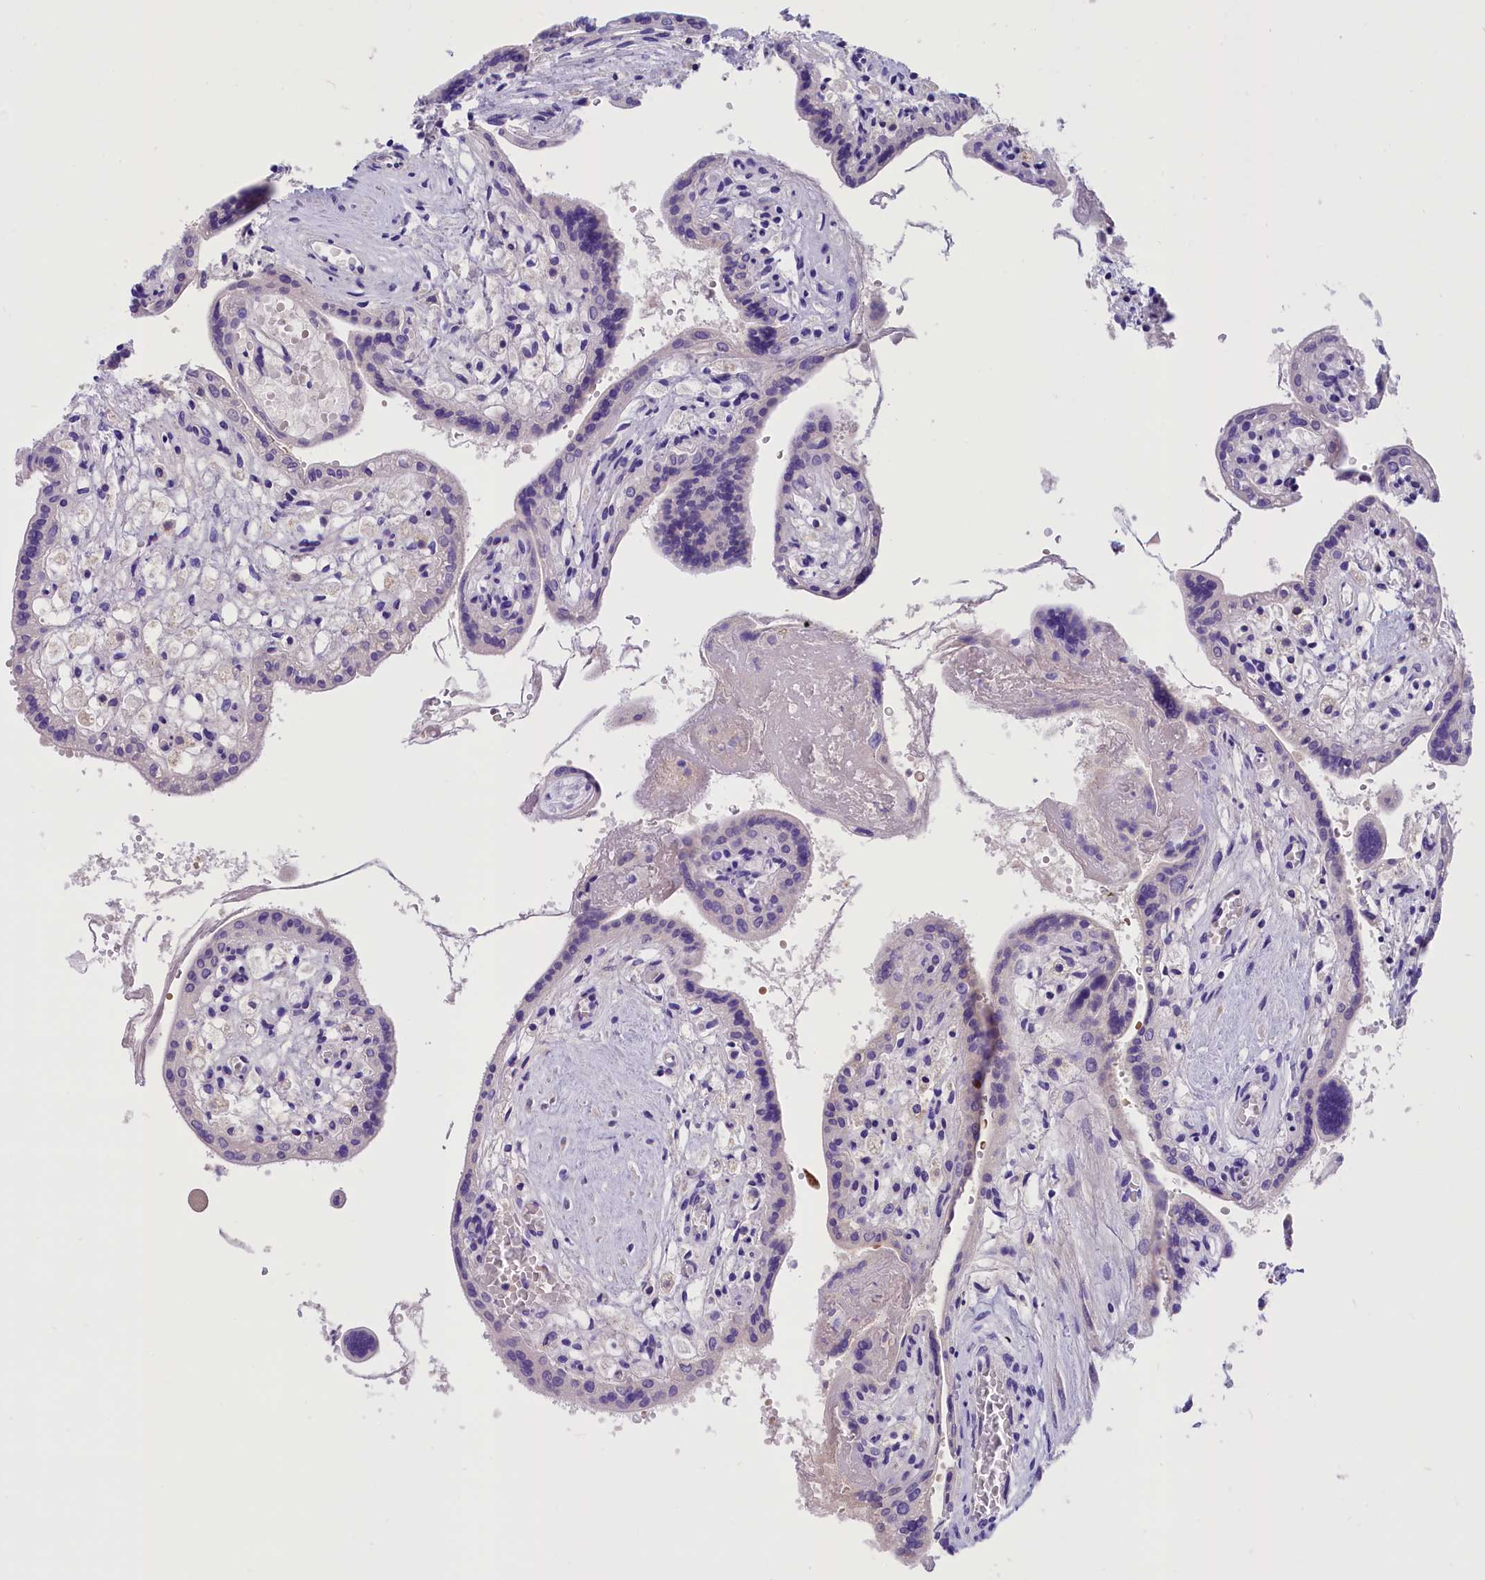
{"staining": {"intensity": "moderate", "quantity": "<25%", "location": "cytoplasmic/membranous"}, "tissue": "placenta", "cell_type": "Trophoblastic cells", "image_type": "normal", "snomed": [{"axis": "morphology", "description": "Normal tissue, NOS"}, {"axis": "topography", "description": "Placenta"}], "caption": "A low amount of moderate cytoplasmic/membranous staining is appreciated in approximately <25% of trophoblastic cells in benign placenta. The protein of interest is stained brown, and the nuclei are stained in blue (DAB IHC with brightfield microscopy, high magnification).", "gene": "ABAT", "patient": {"sex": "female", "age": 37}}